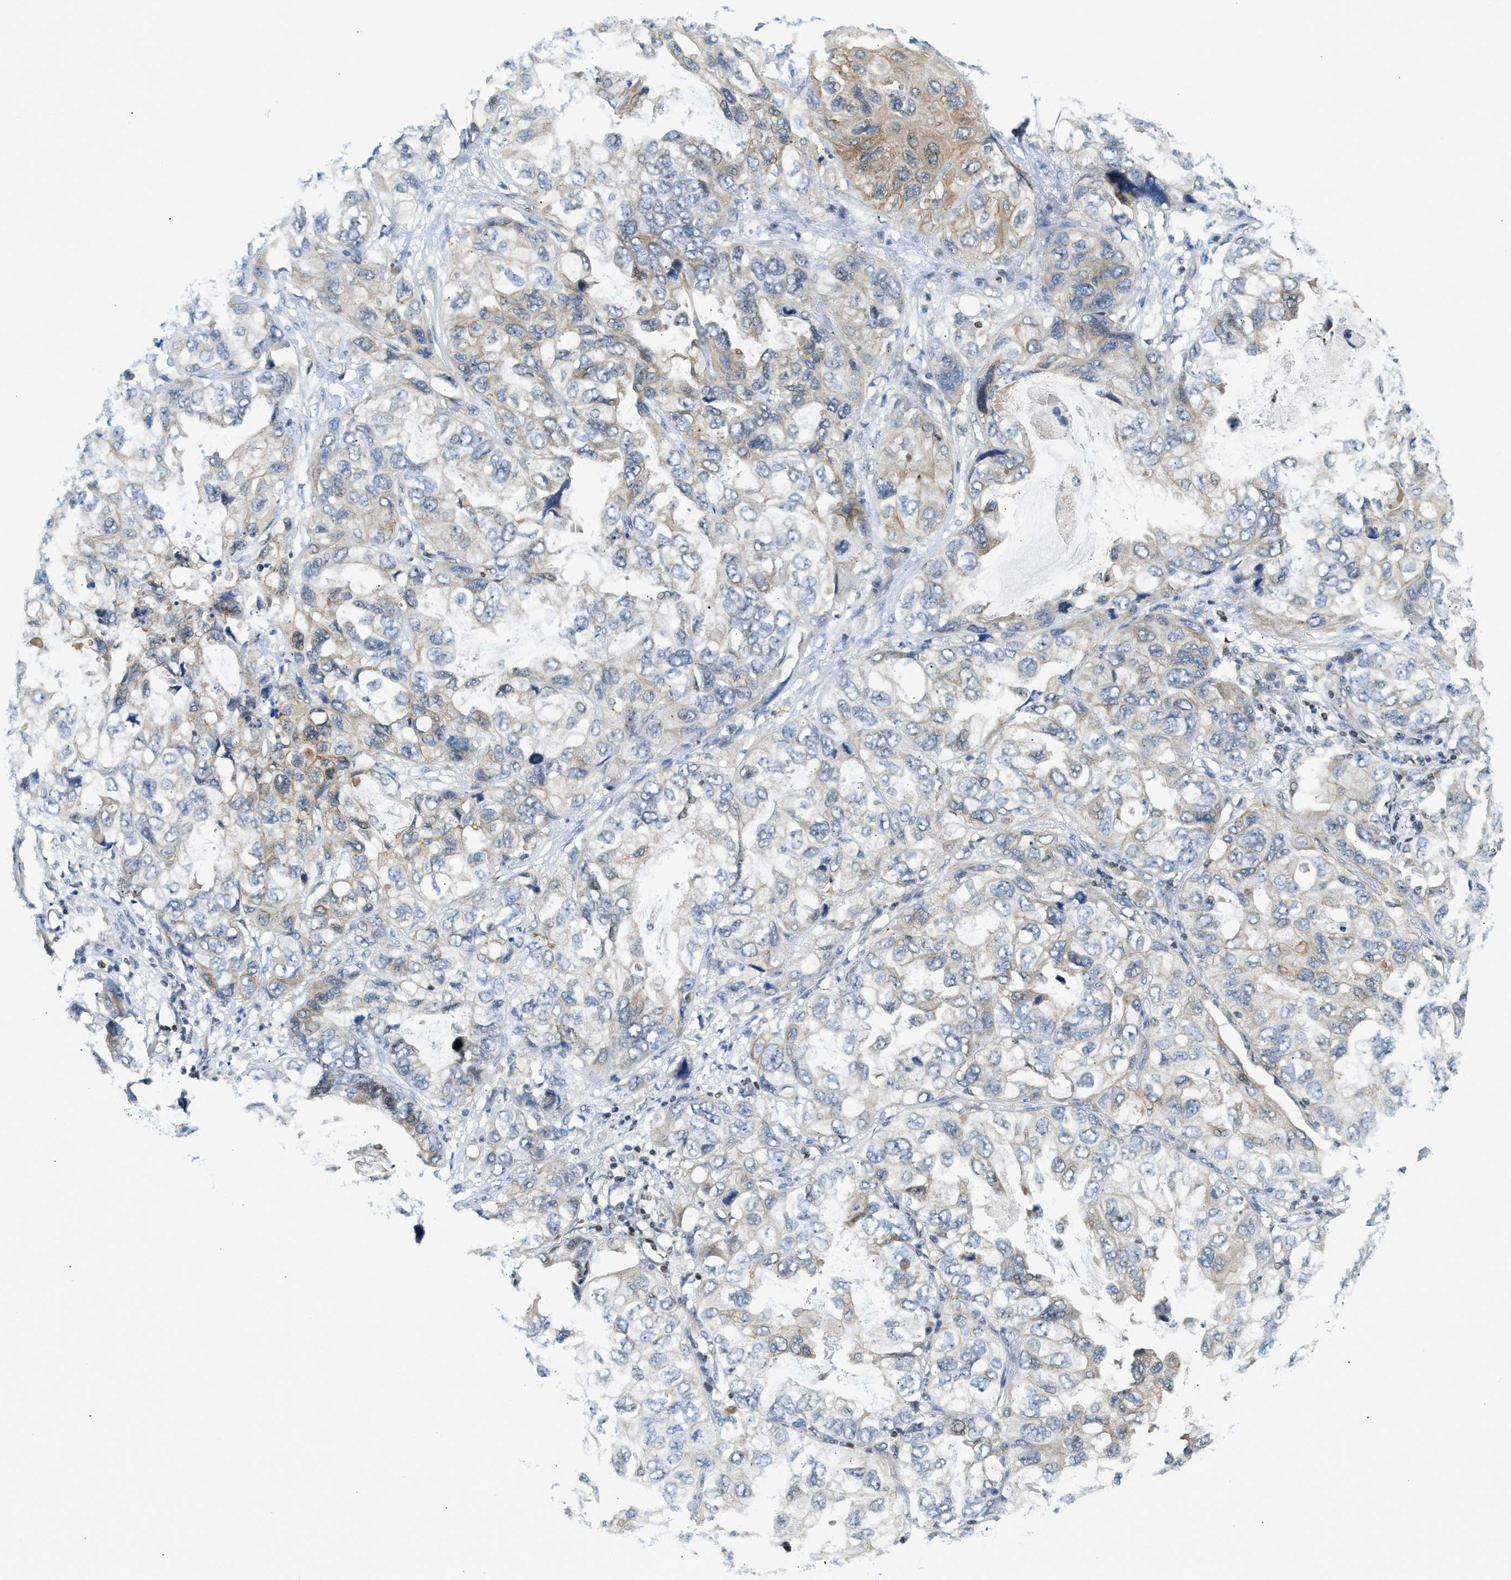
{"staining": {"intensity": "moderate", "quantity": "<25%", "location": "cytoplasmic/membranous"}, "tissue": "lung cancer", "cell_type": "Tumor cells", "image_type": "cancer", "snomed": [{"axis": "morphology", "description": "Squamous cell carcinoma, NOS"}, {"axis": "topography", "description": "Lung"}], "caption": "There is low levels of moderate cytoplasmic/membranous positivity in tumor cells of squamous cell carcinoma (lung), as demonstrated by immunohistochemical staining (brown color).", "gene": "NPS", "patient": {"sex": "female", "age": 73}}